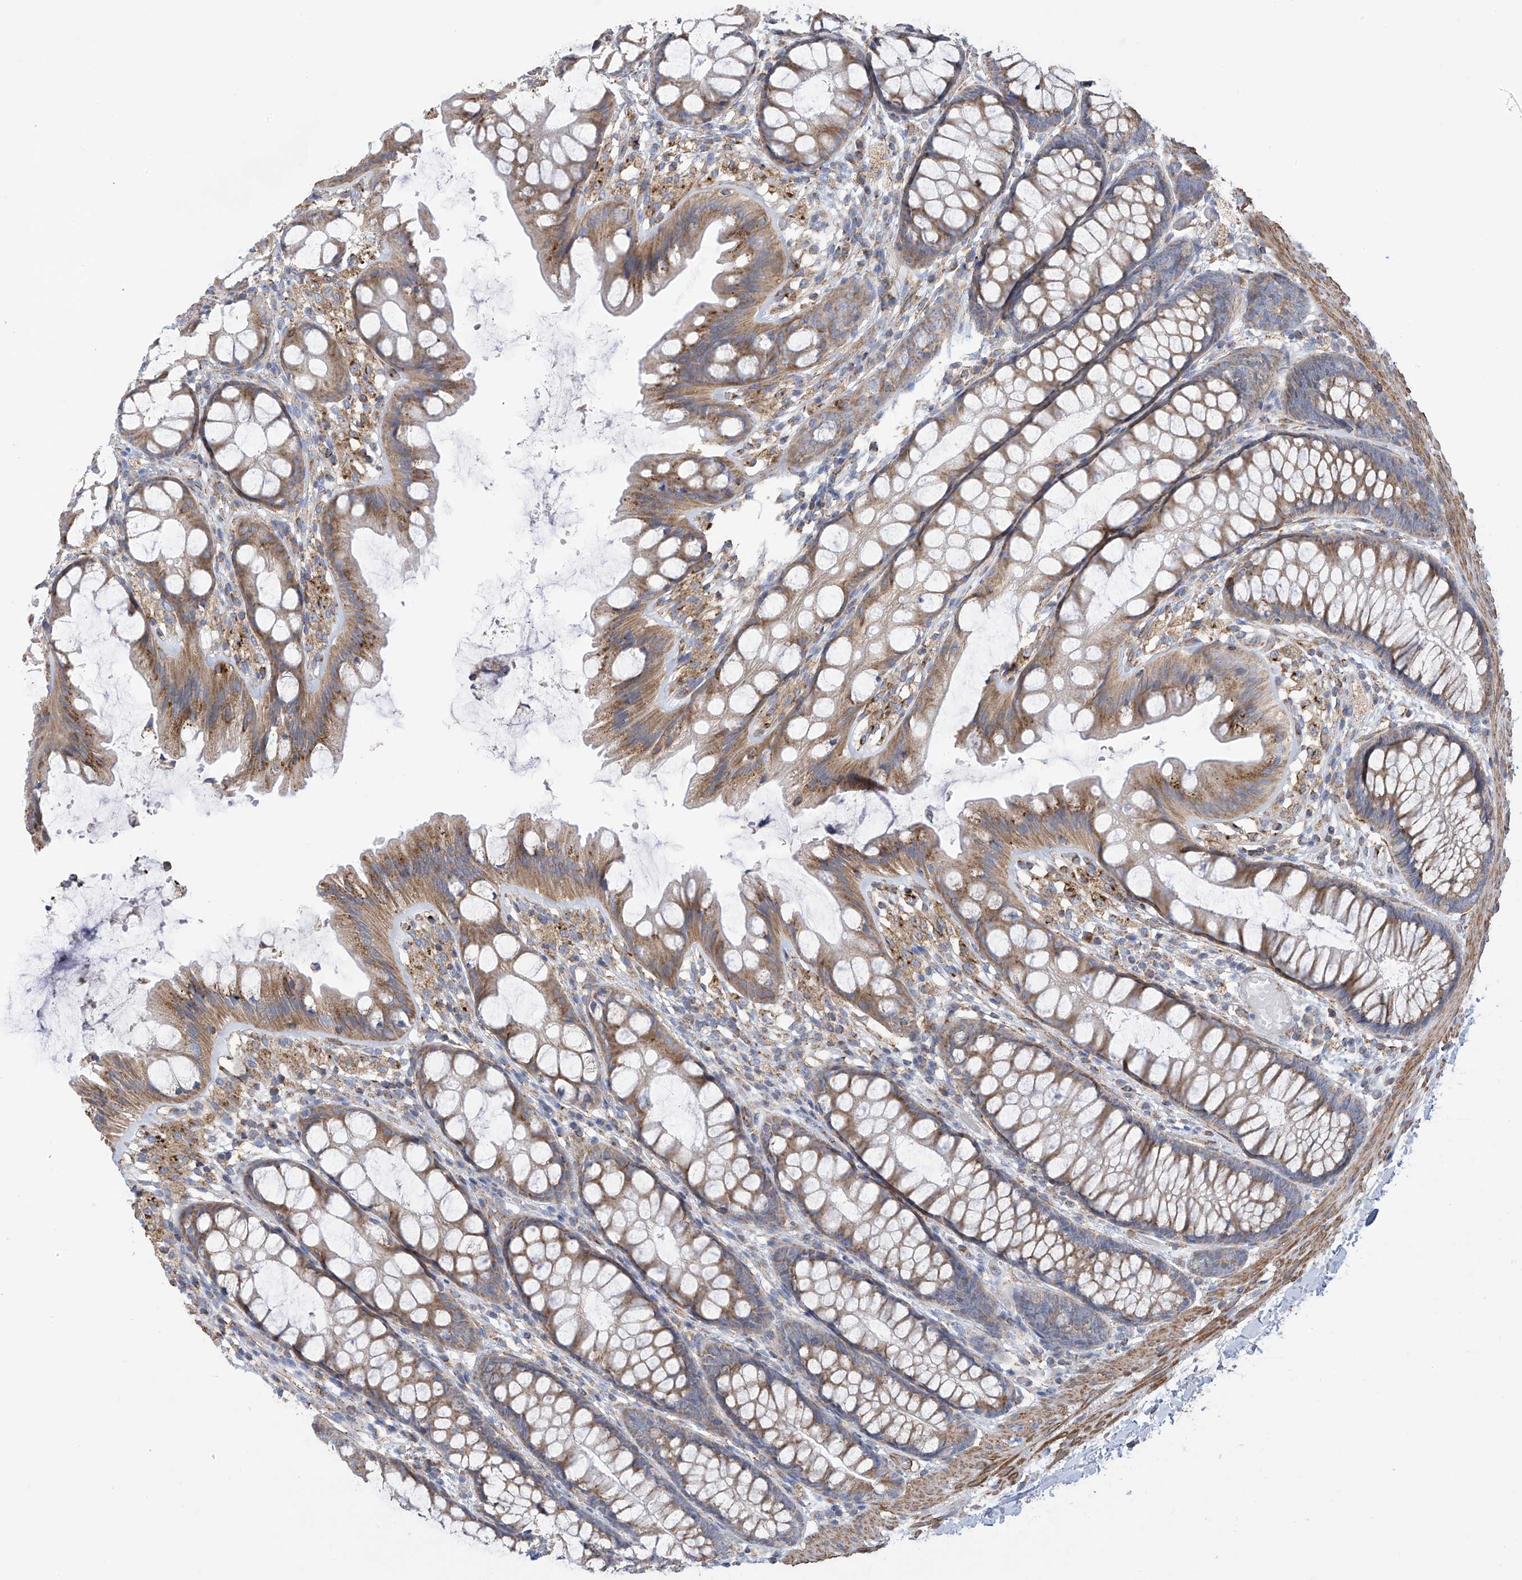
{"staining": {"intensity": "moderate", "quantity": ">75%", "location": "cytoplasmic/membranous"}, "tissue": "colon", "cell_type": "Endothelial cells", "image_type": "normal", "snomed": [{"axis": "morphology", "description": "Normal tissue, NOS"}, {"axis": "topography", "description": "Colon"}], "caption": "Colon stained for a protein demonstrates moderate cytoplasmic/membranous positivity in endothelial cells. The staining is performed using DAB (3,3'-diaminobenzidine) brown chromogen to label protein expression. The nuclei are counter-stained blue using hematoxylin.", "gene": "ITM2B", "patient": {"sex": "male", "age": 47}}